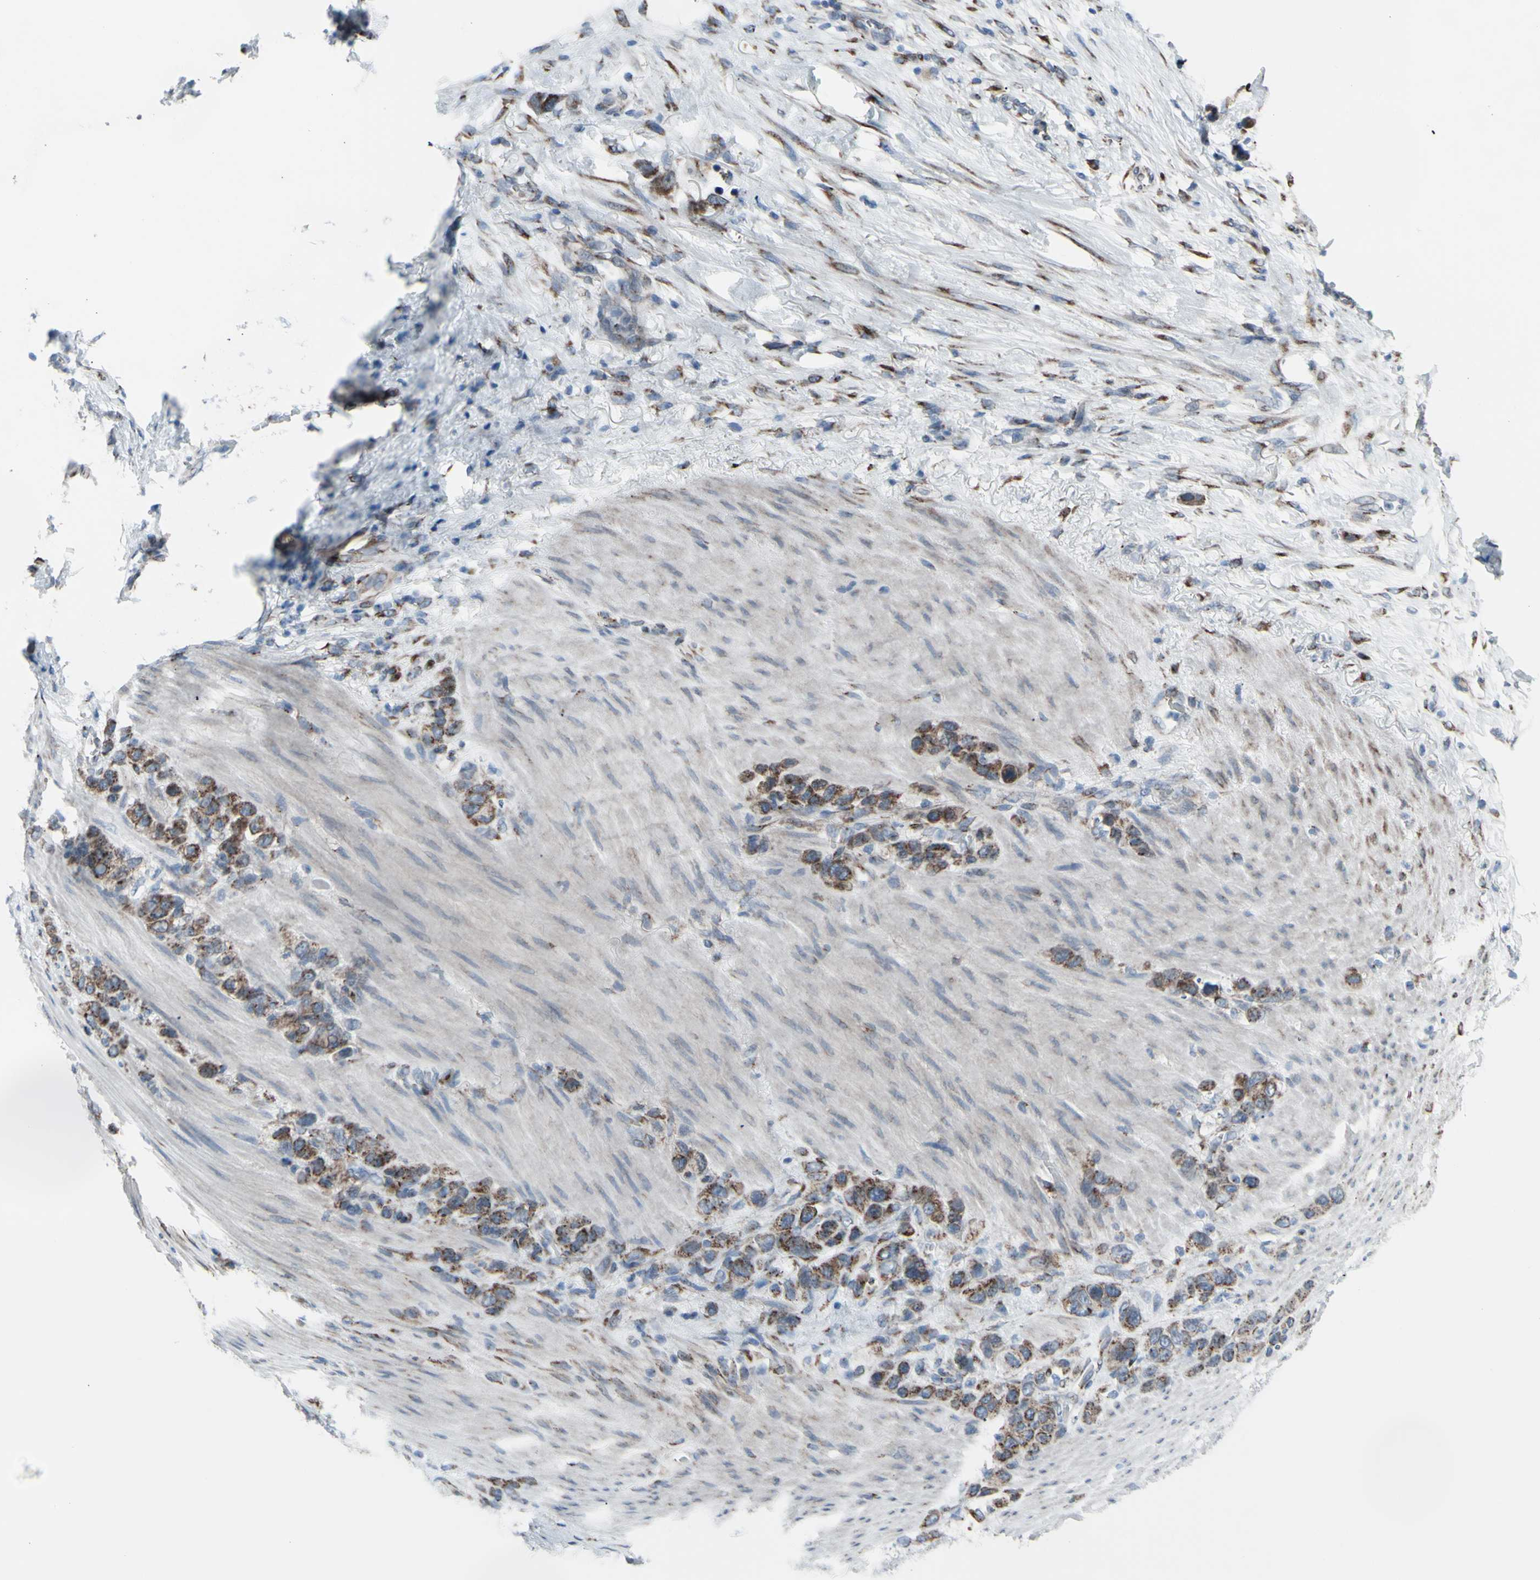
{"staining": {"intensity": "strong", "quantity": ">75%", "location": "cytoplasmic/membranous"}, "tissue": "stomach cancer", "cell_type": "Tumor cells", "image_type": "cancer", "snomed": [{"axis": "morphology", "description": "Adenocarcinoma, NOS"}, {"axis": "morphology", "description": "Adenocarcinoma, High grade"}, {"axis": "topography", "description": "Stomach, upper"}, {"axis": "topography", "description": "Stomach, lower"}], "caption": "High-magnification brightfield microscopy of stomach high-grade adenocarcinoma stained with DAB (3,3'-diaminobenzidine) (brown) and counterstained with hematoxylin (blue). tumor cells exhibit strong cytoplasmic/membranous expression is identified in about>75% of cells.", "gene": "GLG1", "patient": {"sex": "female", "age": 65}}